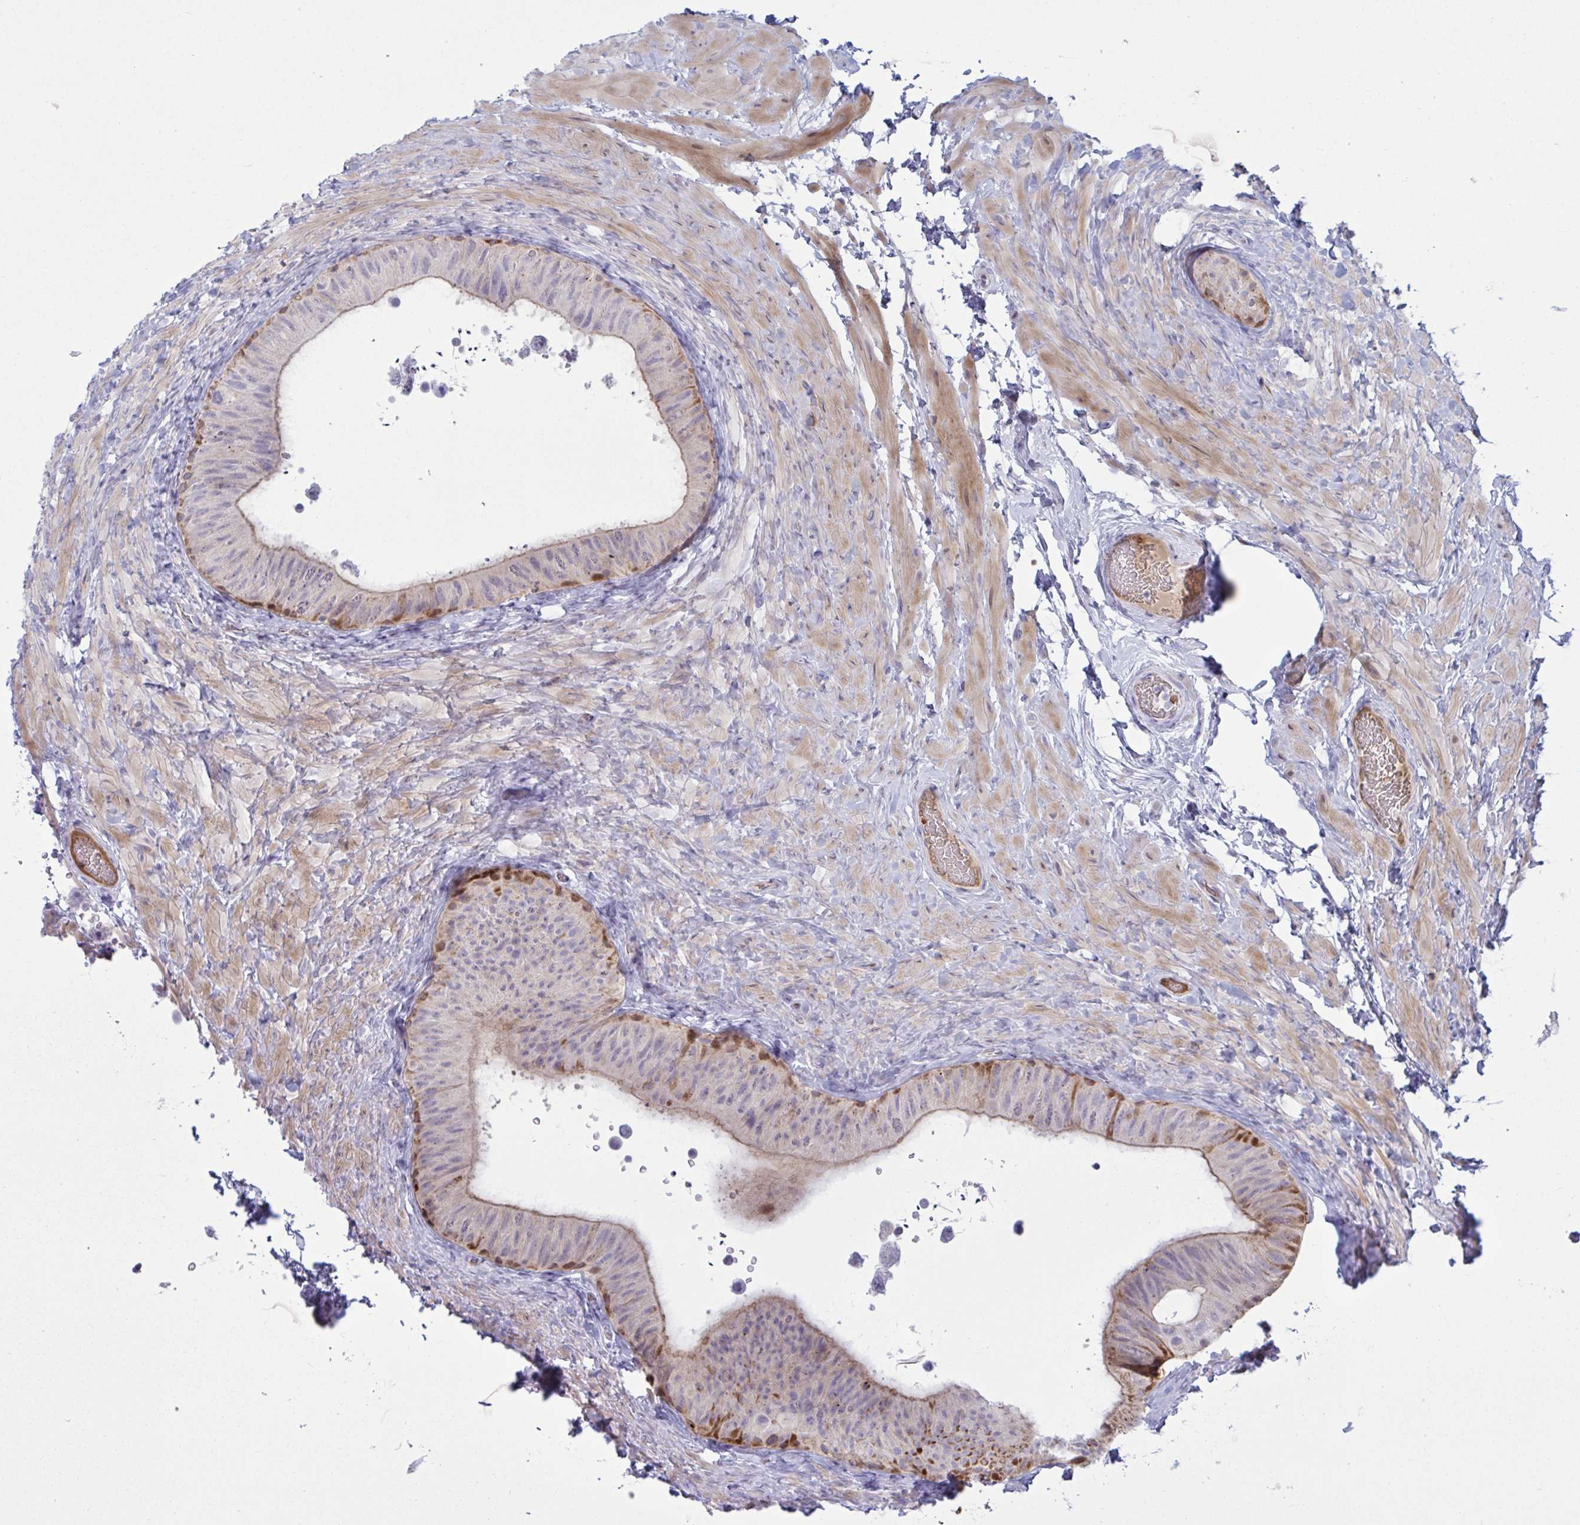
{"staining": {"intensity": "moderate", "quantity": "25%-75%", "location": "cytoplasmic/membranous"}, "tissue": "epididymis", "cell_type": "Glandular cells", "image_type": "normal", "snomed": [{"axis": "morphology", "description": "Normal tissue, NOS"}, {"axis": "topography", "description": "Epididymis, spermatic cord, NOS"}, {"axis": "topography", "description": "Epididymis"}], "caption": "Immunohistochemical staining of benign human epididymis reveals moderate cytoplasmic/membranous protein staining in about 25%-75% of glandular cells.", "gene": "VWC2", "patient": {"sex": "male", "age": 31}}